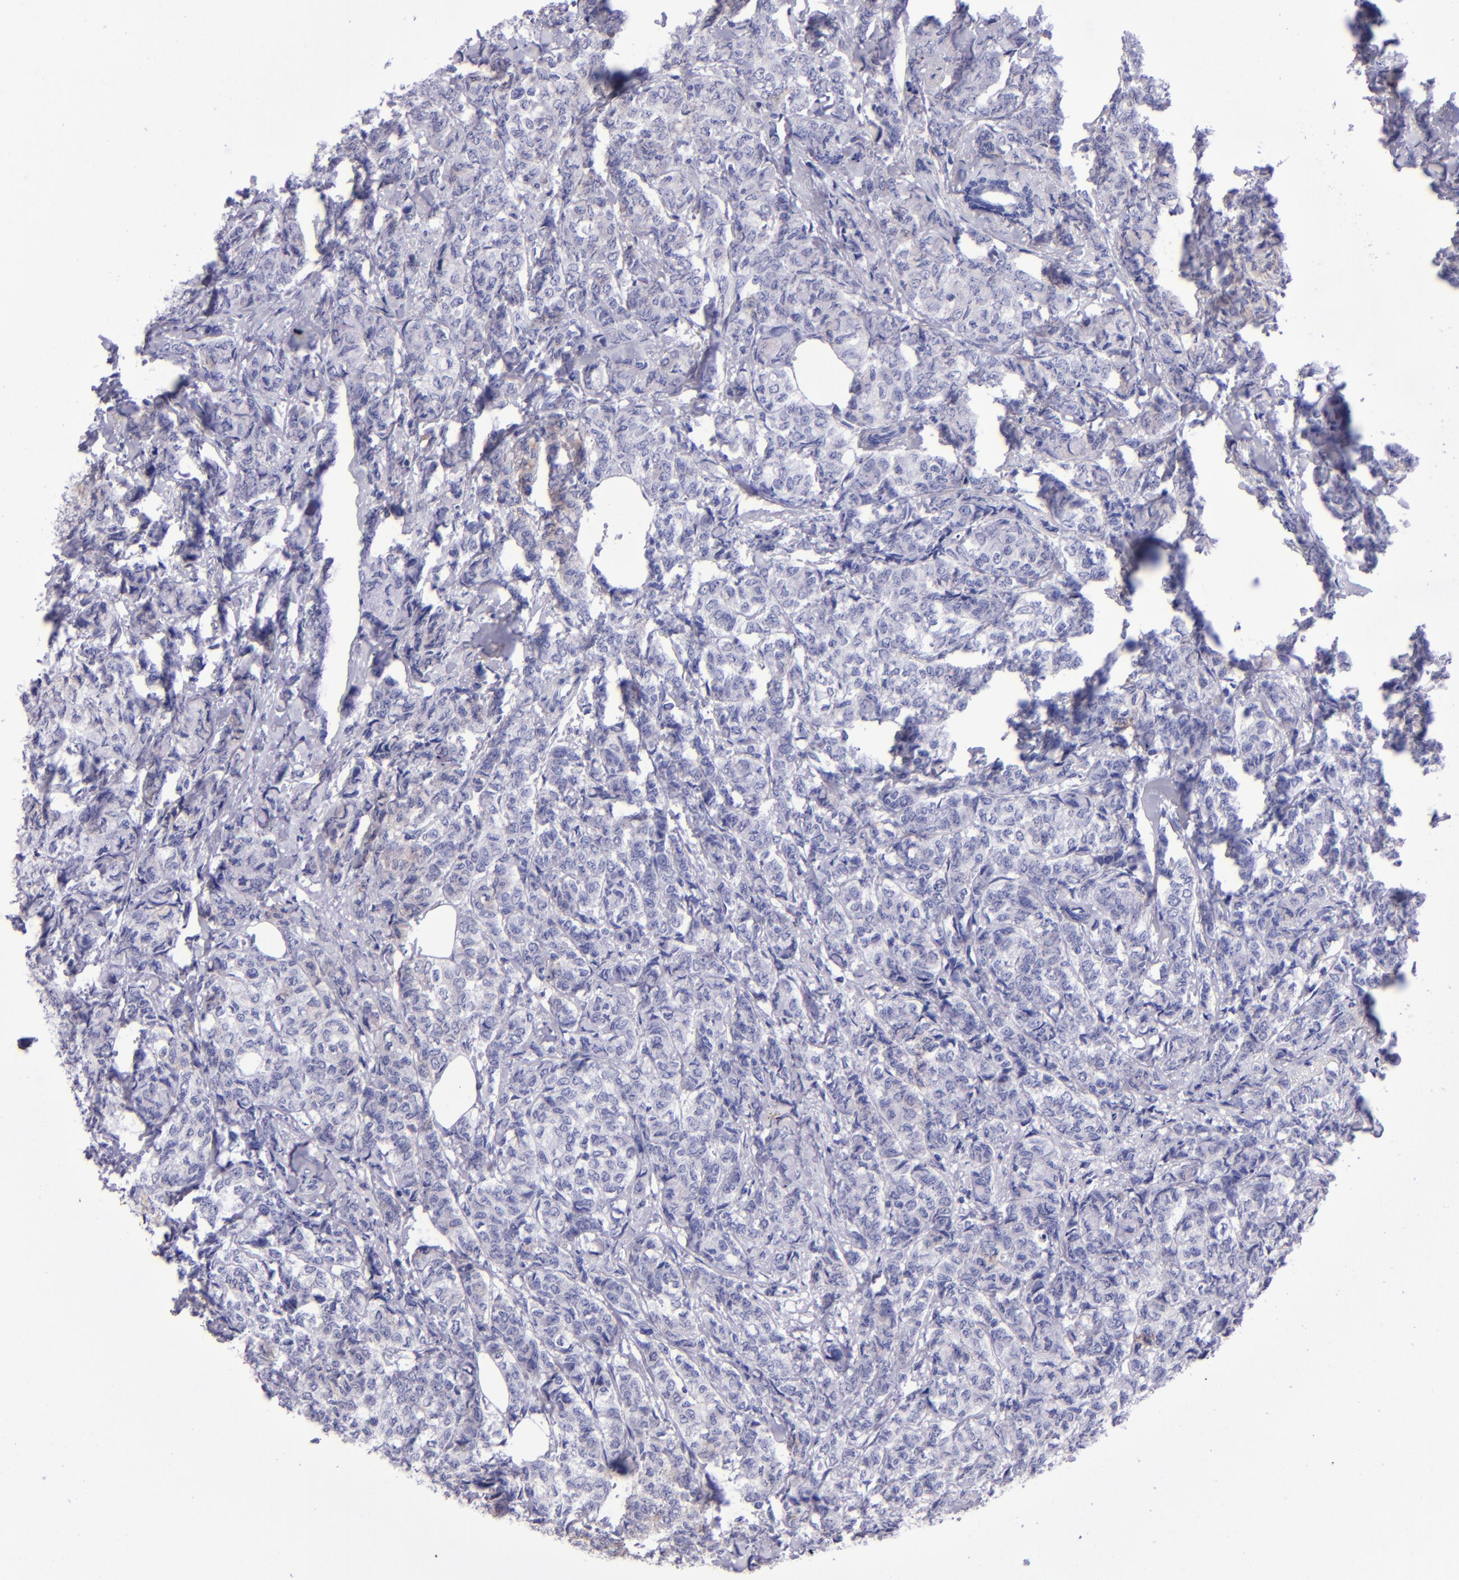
{"staining": {"intensity": "weak", "quantity": "<25%", "location": "cytoplasmic/membranous"}, "tissue": "breast cancer", "cell_type": "Tumor cells", "image_type": "cancer", "snomed": [{"axis": "morphology", "description": "Lobular carcinoma"}, {"axis": "topography", "description": "Breast"}], "caption": "An IHC micrograph of breast lobular carcinoma is shown. There is no staining in tumor cells of breast lobular carcinoma.", "gene": "TYRP1", "patient": {"sex": "female", "age": 60}}